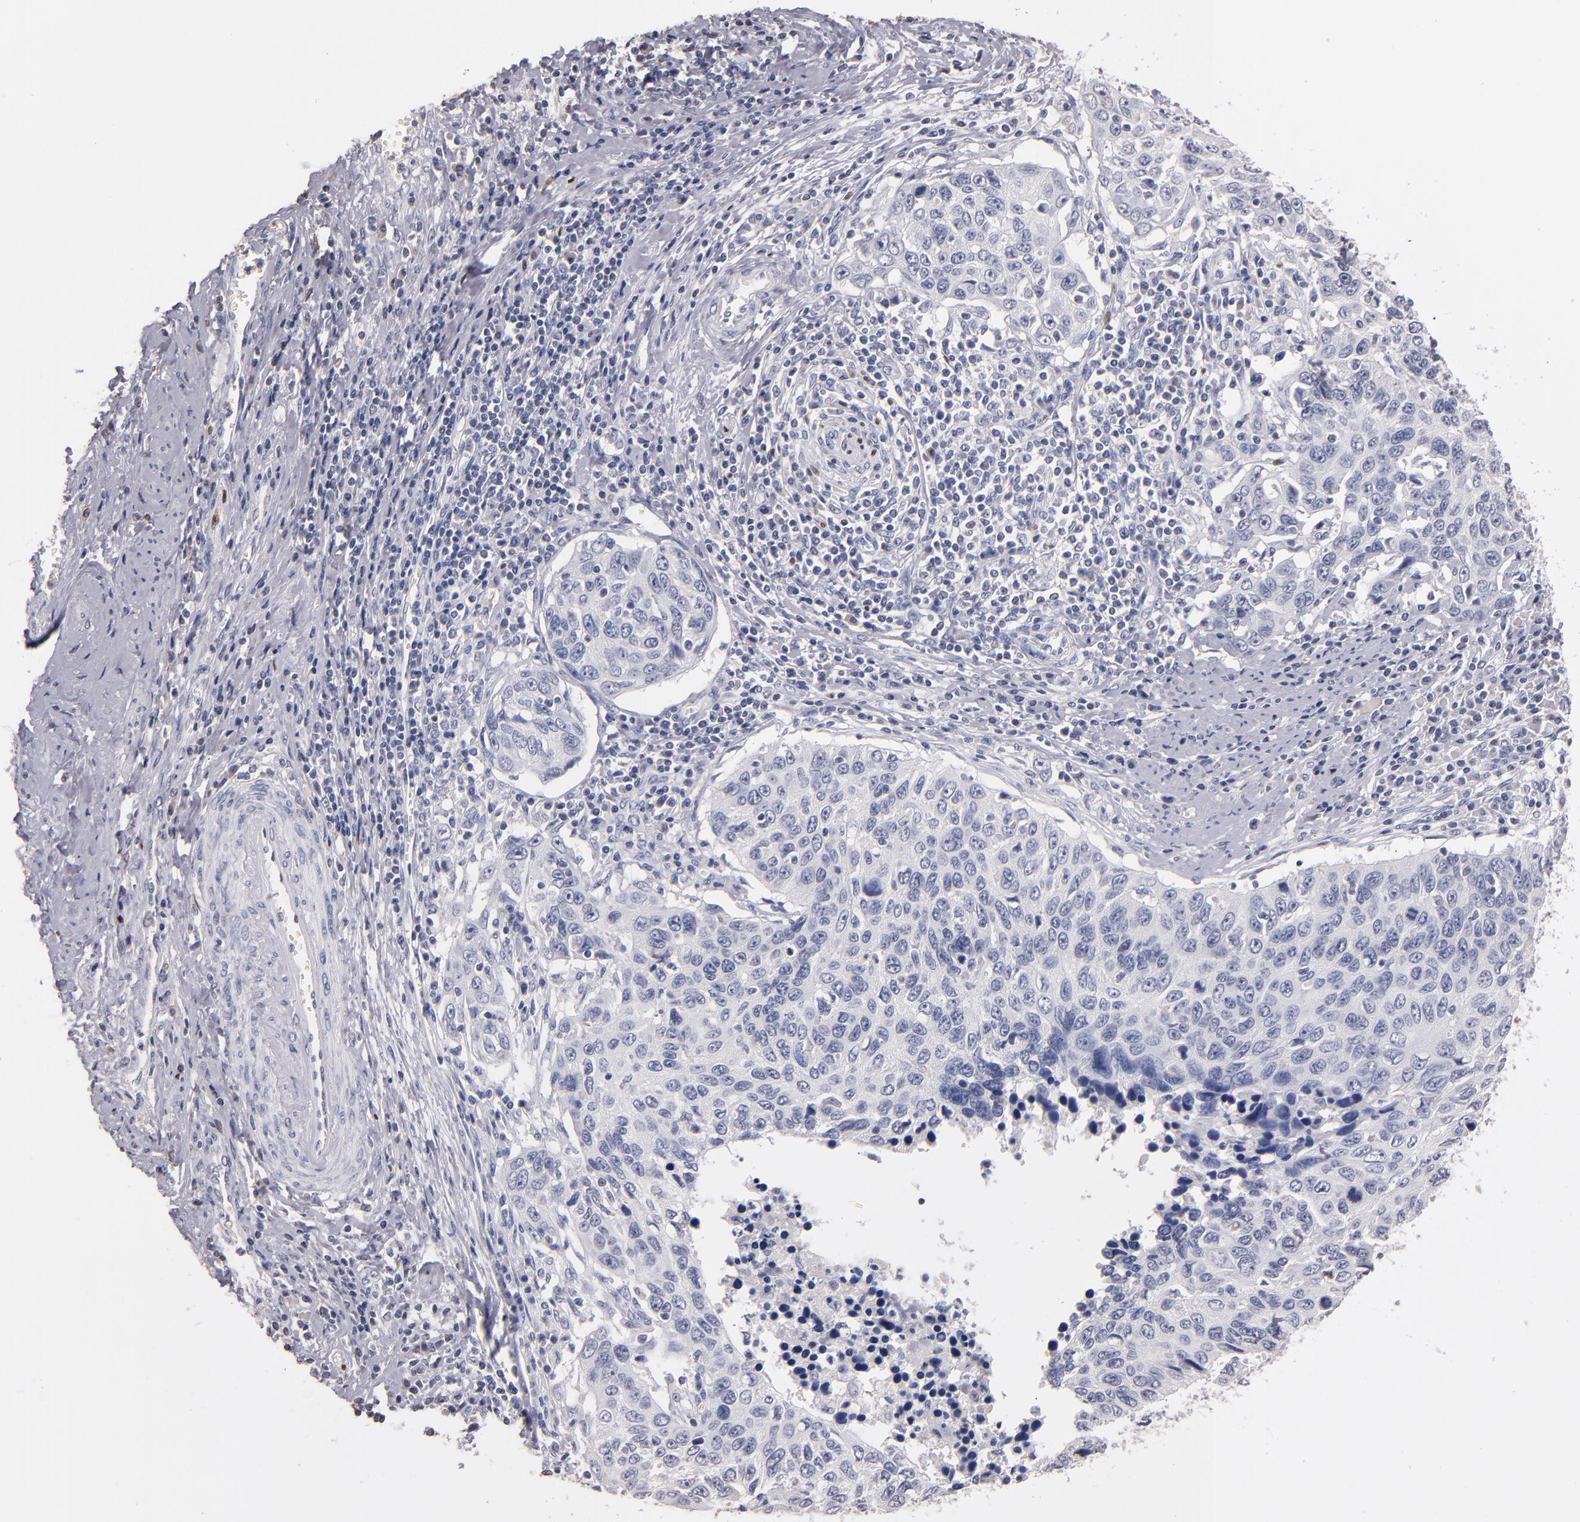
{"staining": {"intensity": "negative", "quantity": "none", "location": "none"}, "tissue": "cervical cancer", "cell_type": "Tumor cells", "image_type": "cancer", "snomed": [{"axis": "morphology", "description": "Squamous cell carcinoma, NOS"}, {"axis": "topography", "description": "Cervix"}], "caption": "IHC of squamous cell carcinoma (cervical) displays no staining in tumor cells. The staining is performed using DAB brown chromogen with nuclei counter-stained in using hematoxylin.", "gene": "SOX10", "patient": {"sex": "female", "age": 53}}